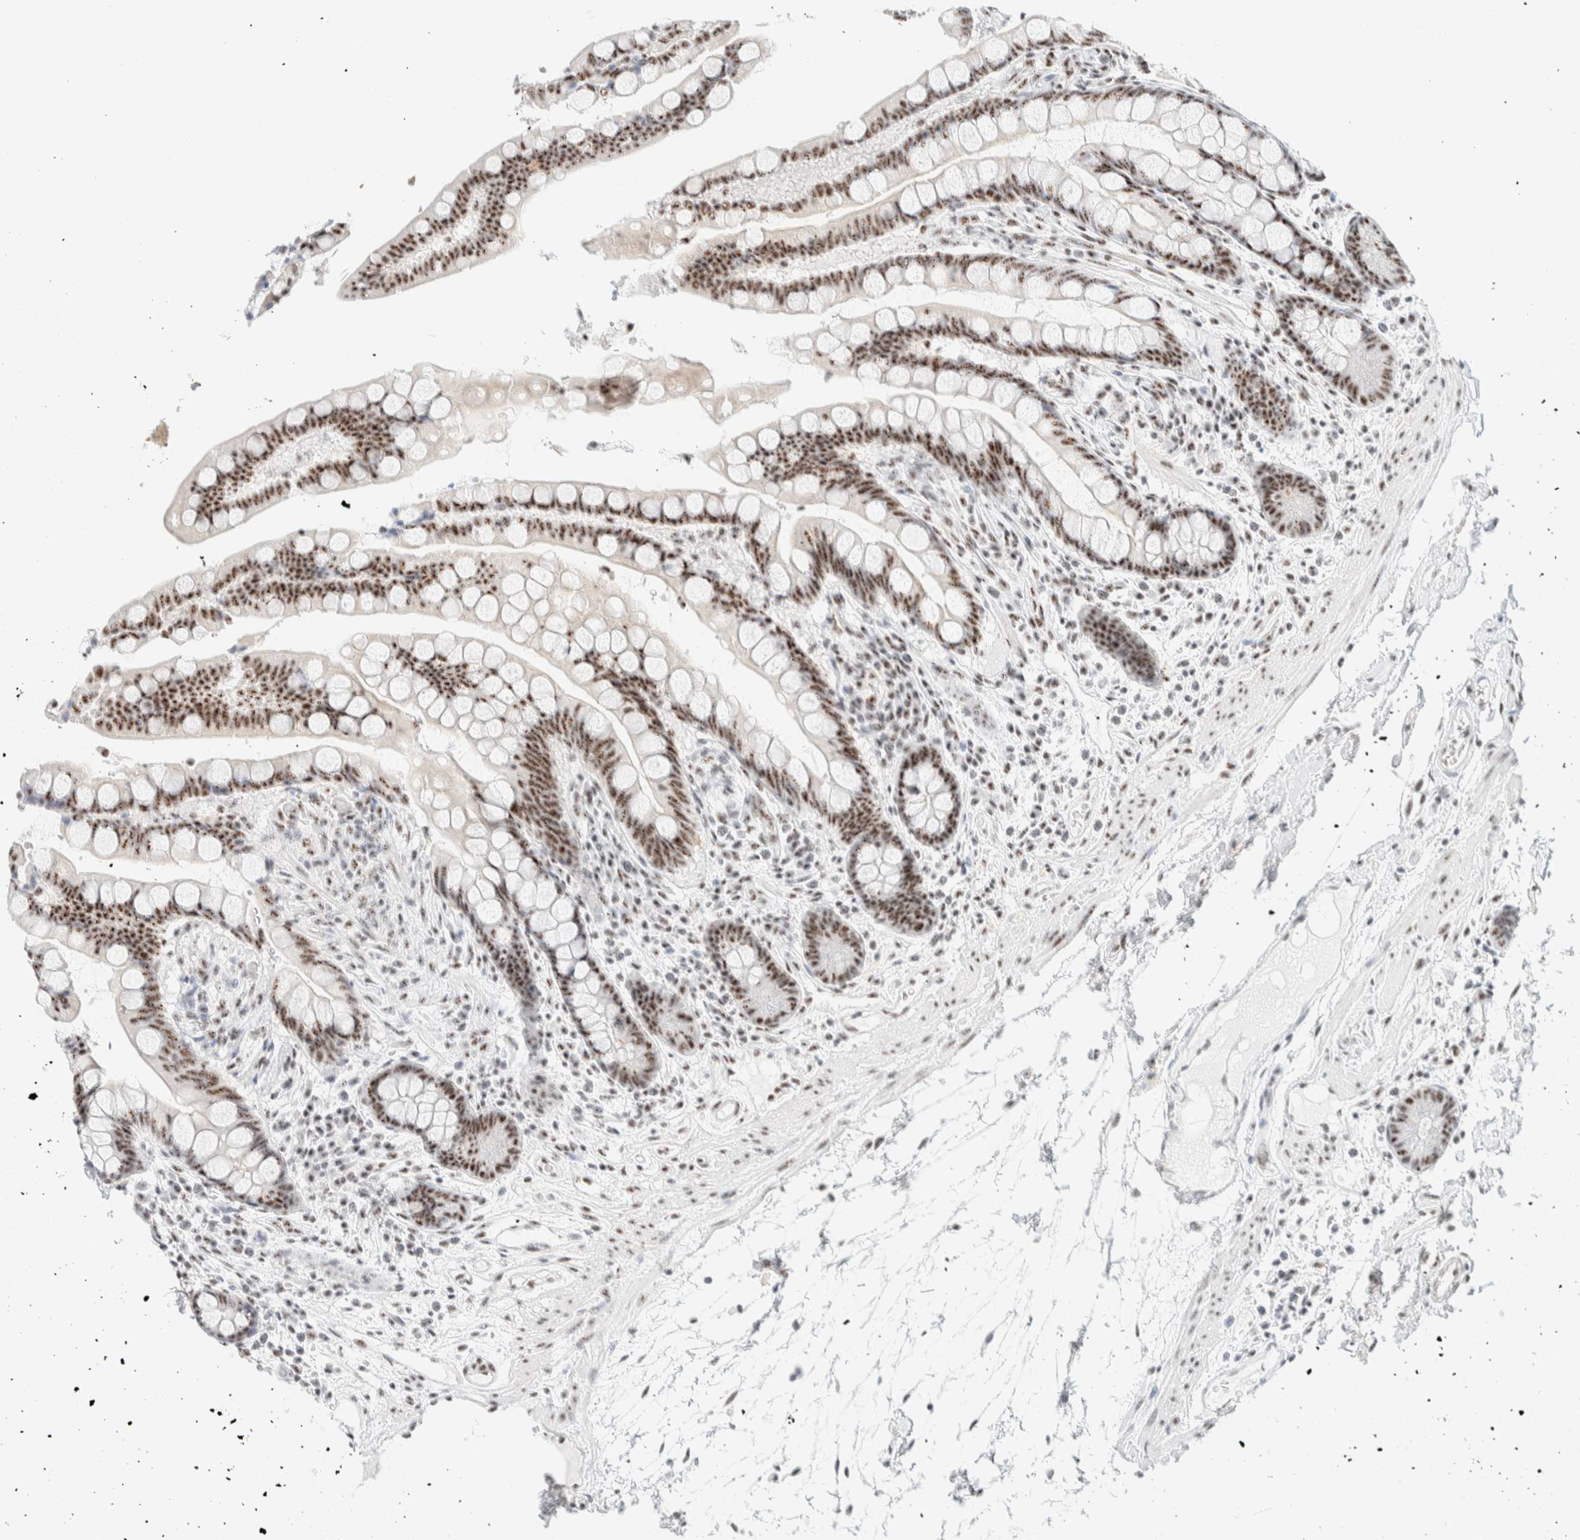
{"staining": {"intensity": "moderate", "quantity": ">75%", "location": "nuclear"}, "tissue": "colon", "cell_type": "Endothelial cells", "image_type": "normal", "snomed": [{"axis": "morphology", "description": "Normal tissue, NOS"}, {"axis": "topography", "description": "Colon"}], "caption": "An IHC photomicrograph of unremarkable tissue is shown. Protein staining in brown shows moderate nuclear positivity in colon within endothelial cells. (DAB (3,3'-diaminobenzidine) IHC with brightfield microscopy, high magnification).", "gene": "SON", "patient": {"sex": "male", "age": 73}}